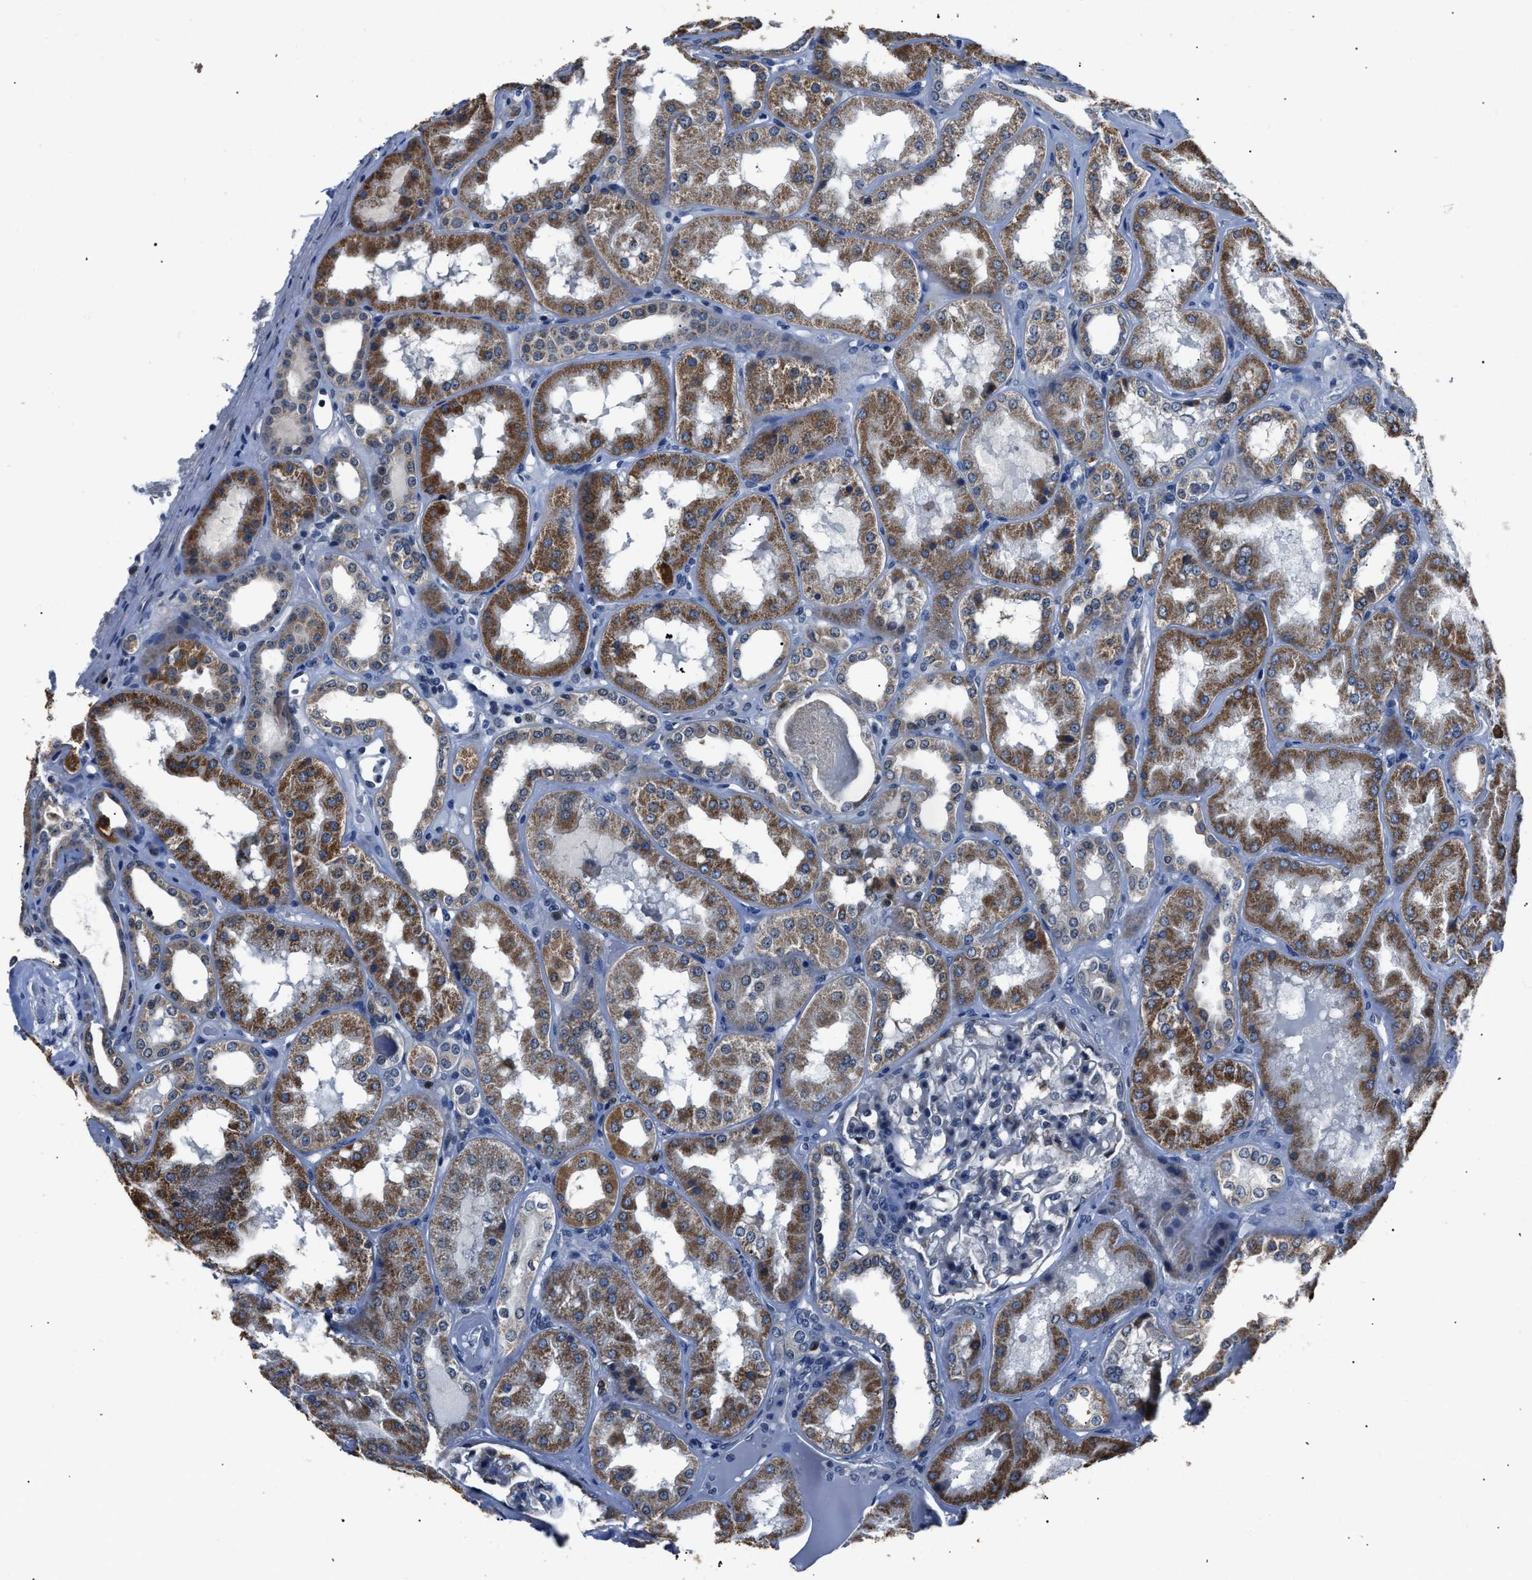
{"staining": {"intensity": "negative", "quantity": "none", "location": "none"}, "tissue": "kidney", "cell_type": "Cells in glomeruli", "image_type": "normal", "snomed": [{"axis": "morphology", "description": "Normal tissue, NOS"}, {"axis": "topography", "description": "Kidney"}], "caption": "Immunohistochemistry micrograph of unremarkable kidney stained for a protein (brown), which reveals no staining in cells in glomeruli.", "gene": "NSUN5", "patient": {"sex": "female", "age": 56}}